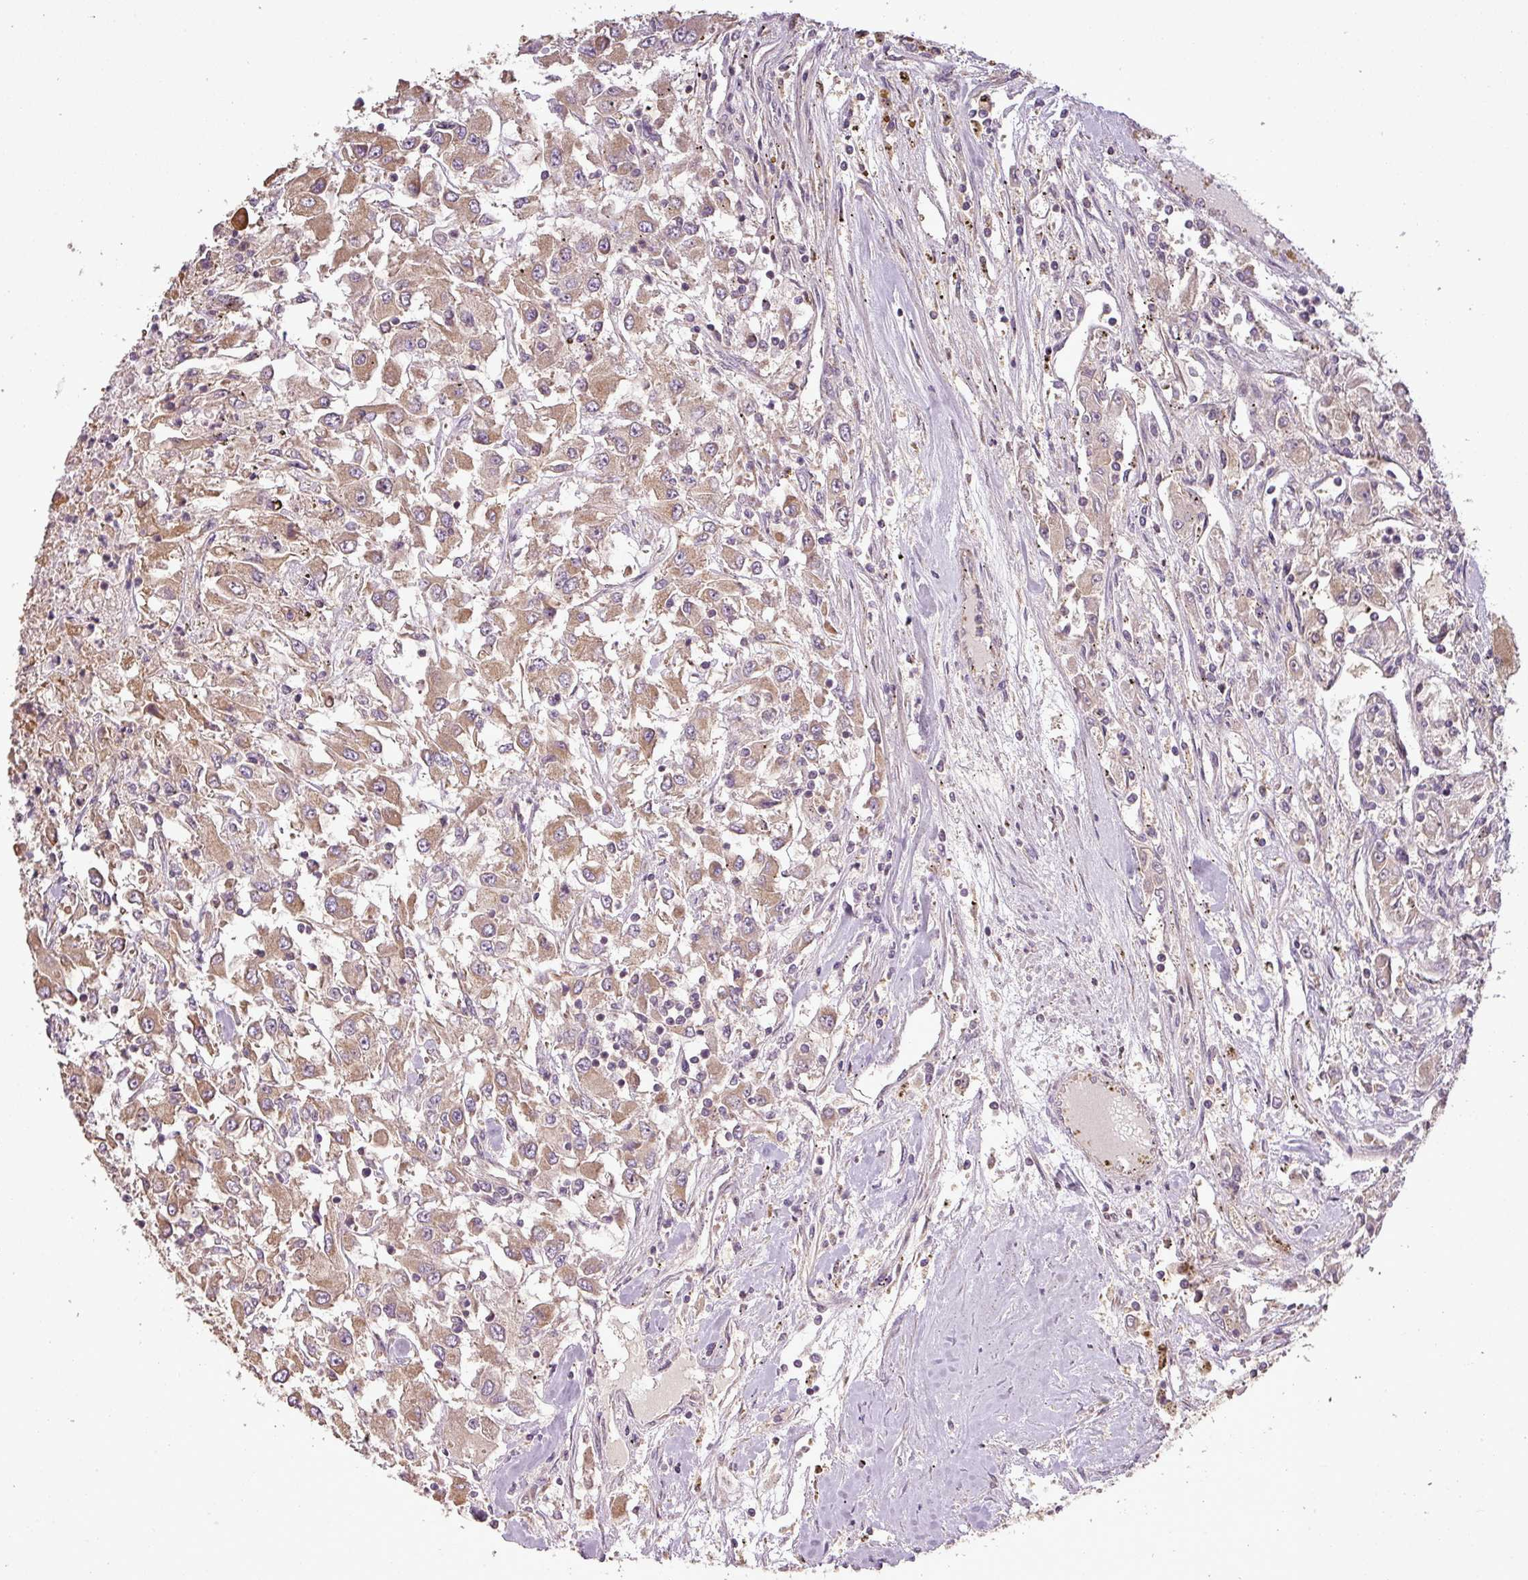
{"staining": {"intensity": "moderate", "quantity": ">75%", "location": "cytoplasmic/membranous"}, "tissue": "renal cancer", "cell_type": "Tumor cells", "image_type": "cancer", "snomed": [{"axis": "morphology", "description": "Adenocarcinoma, NOS"}, {"axis": "topography", "description": "Kidney"}], "caption": "IHC photomicrograph of neoplastic tissue: renal cancer (adenocarcinoma) stained using immunohistochemistry (IHC) reveals medium levels of moderate protein expression localized specifically in the cytoplasmic/membranous of tumor cells, appearing as a cytoplasmic/membranous brown color.", "gene": "FAIM", "patient": {"sex": "female", "age": 67}}